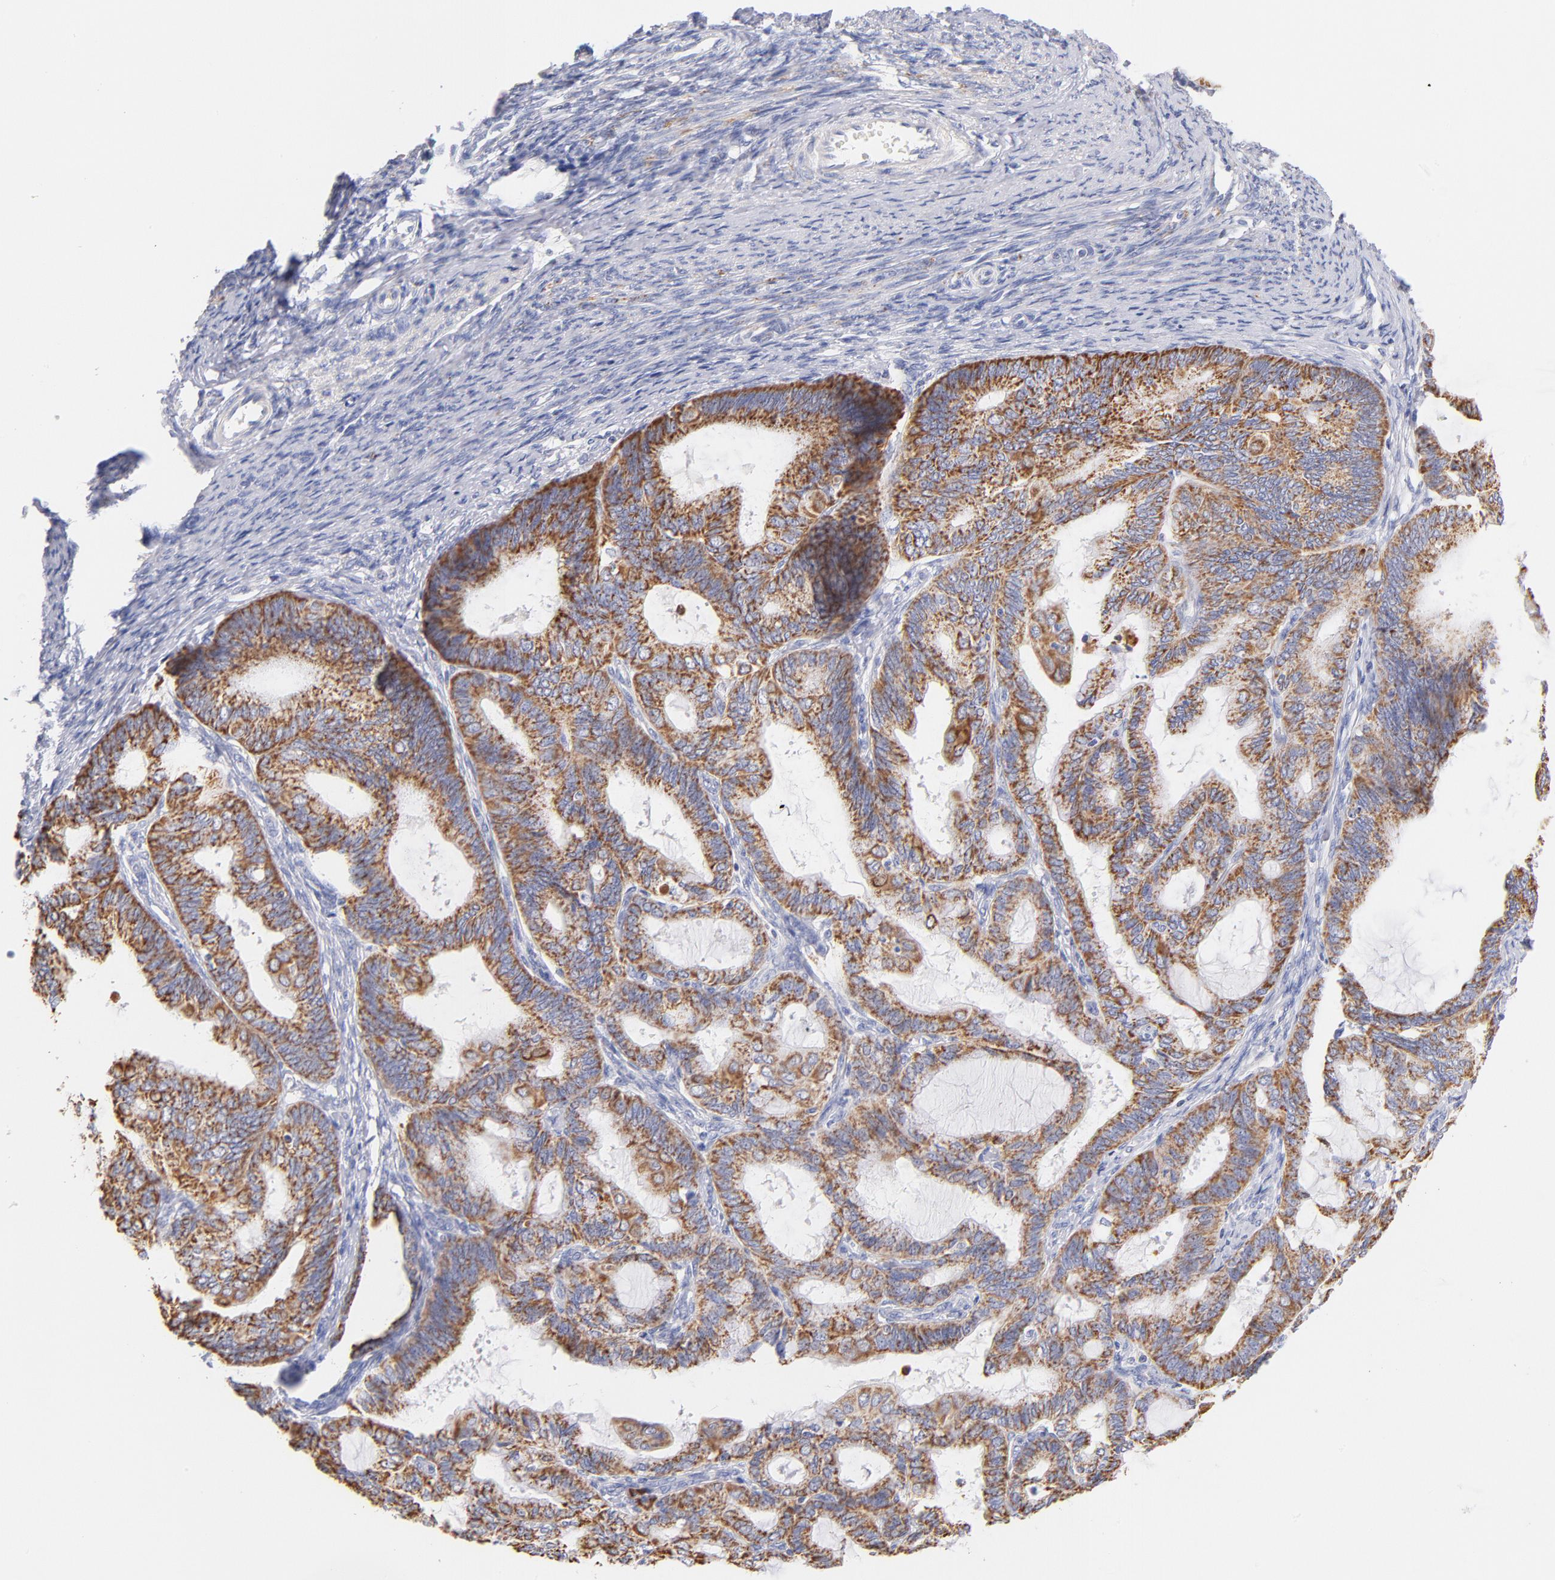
{"staining": {"intensity": "strong", "quantity": ">75%", "location": "cytoplasmic/membranous"}, "tissue": "endometrial cancer", "cell_type": "Tumor cells", "image_type": "cancer", "snomed": [{"axis": "morphology", "description": "Adenocarcinoma, NOS"}, {"axis": "topography", "description": "Endometrium"}], "caption": "High-power microscopy captured an IHC histopathology image of endometrial adenocarcinoma, revealing strong cytoplasmic/membranous staining in about >75% of tumor cells. The protein of interest is shown in brown color, while the nuclei are stained blue.", "gene": "AIFM1", "patient": {"sex": "female", "age": 63}}